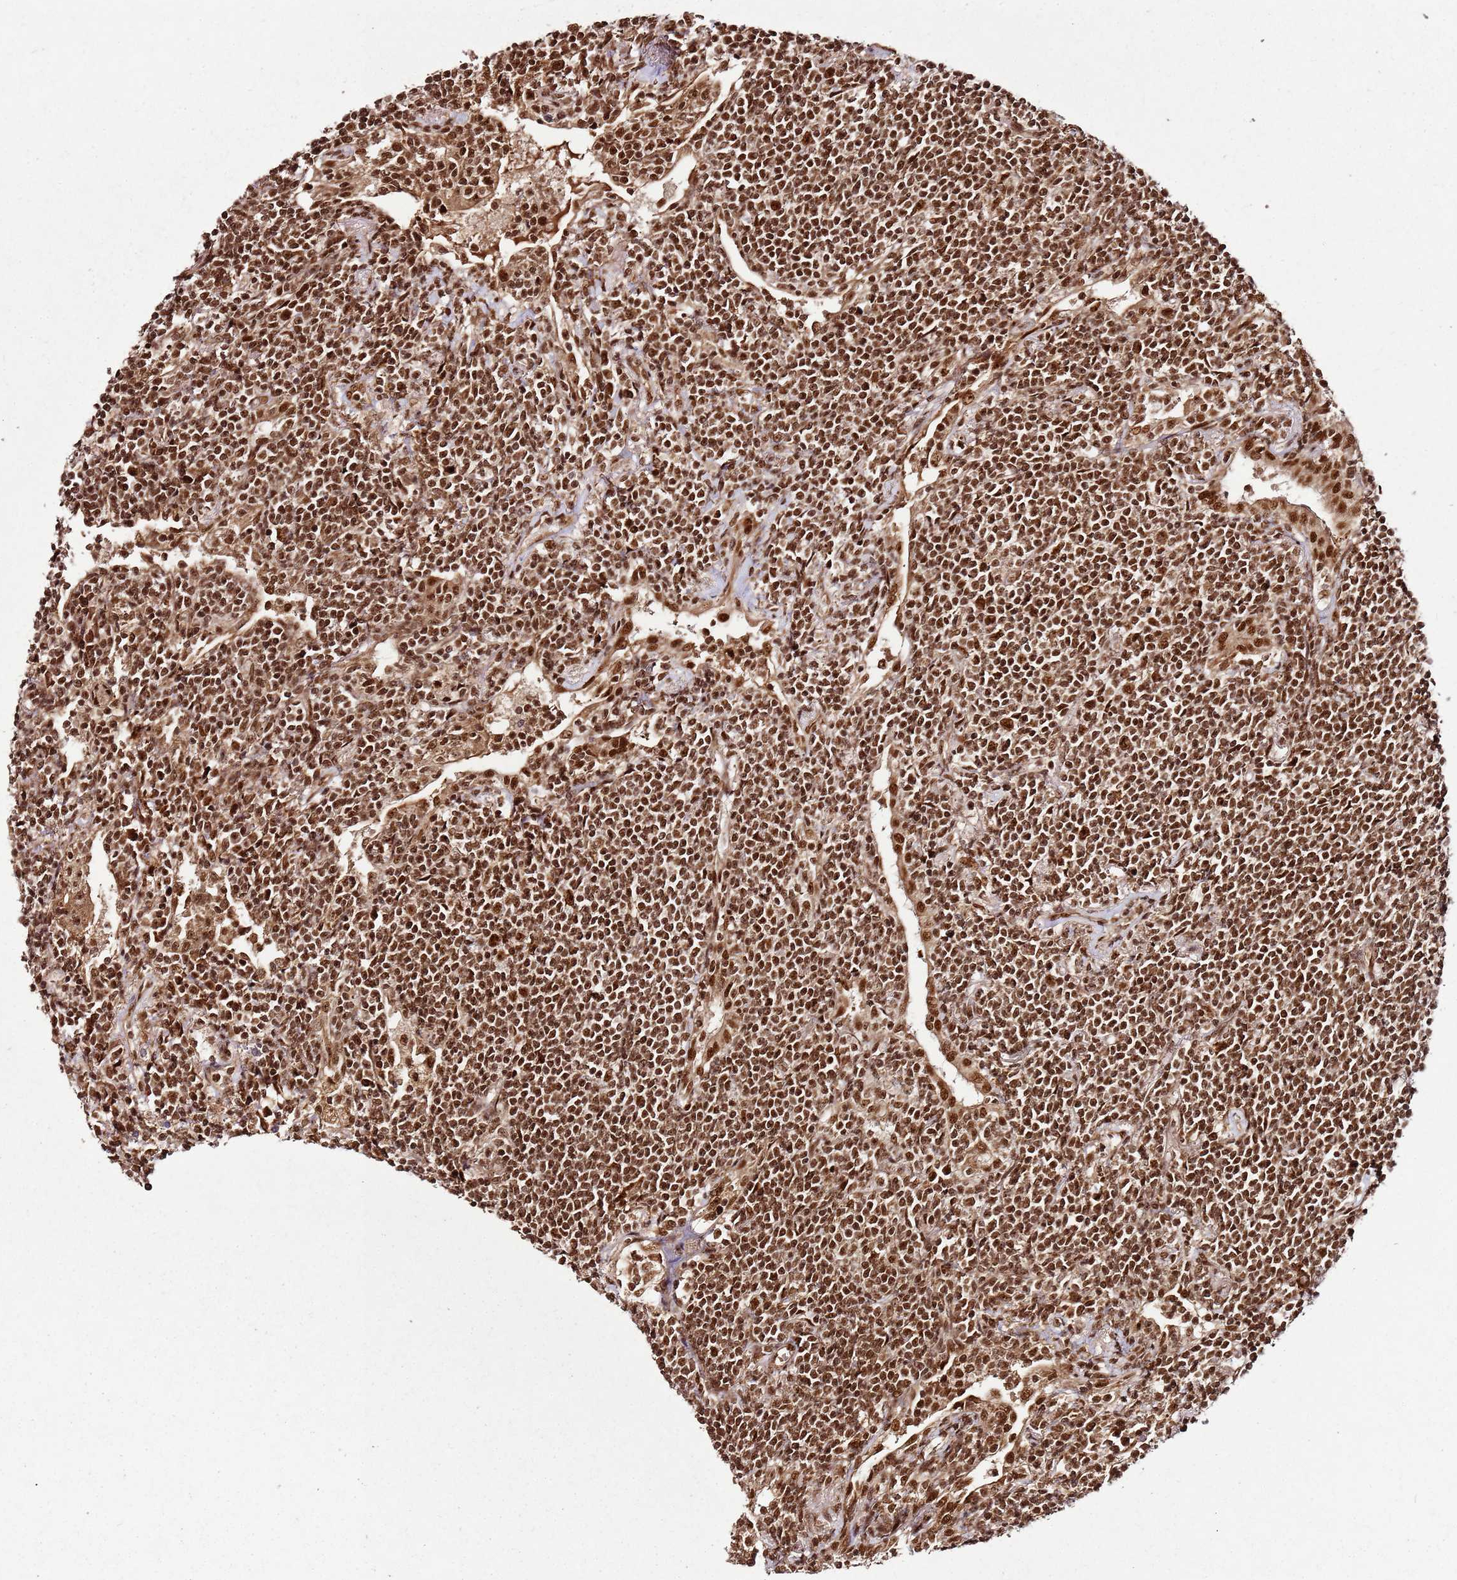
{"staining": {"intensity": "strong", "quantity": ">75%", "location": "nuclear"}, "tissue": "lymphoma", "cell_type": "Tumor cells", "image_type": "cancer", "snomed": [{"axis": "morphology", "description": "Malignant lymphoma, non-Hodgkin's type, Low grade"}, {"axis": "topography", "description": "Lung"}], "caption": "This micrograph shows IHC staining of lymphoma, with high strong nuclear staining in about >75% of tumor cells.", "gene": "XRN2", "patient": {"sex": "female", "age": 71}}